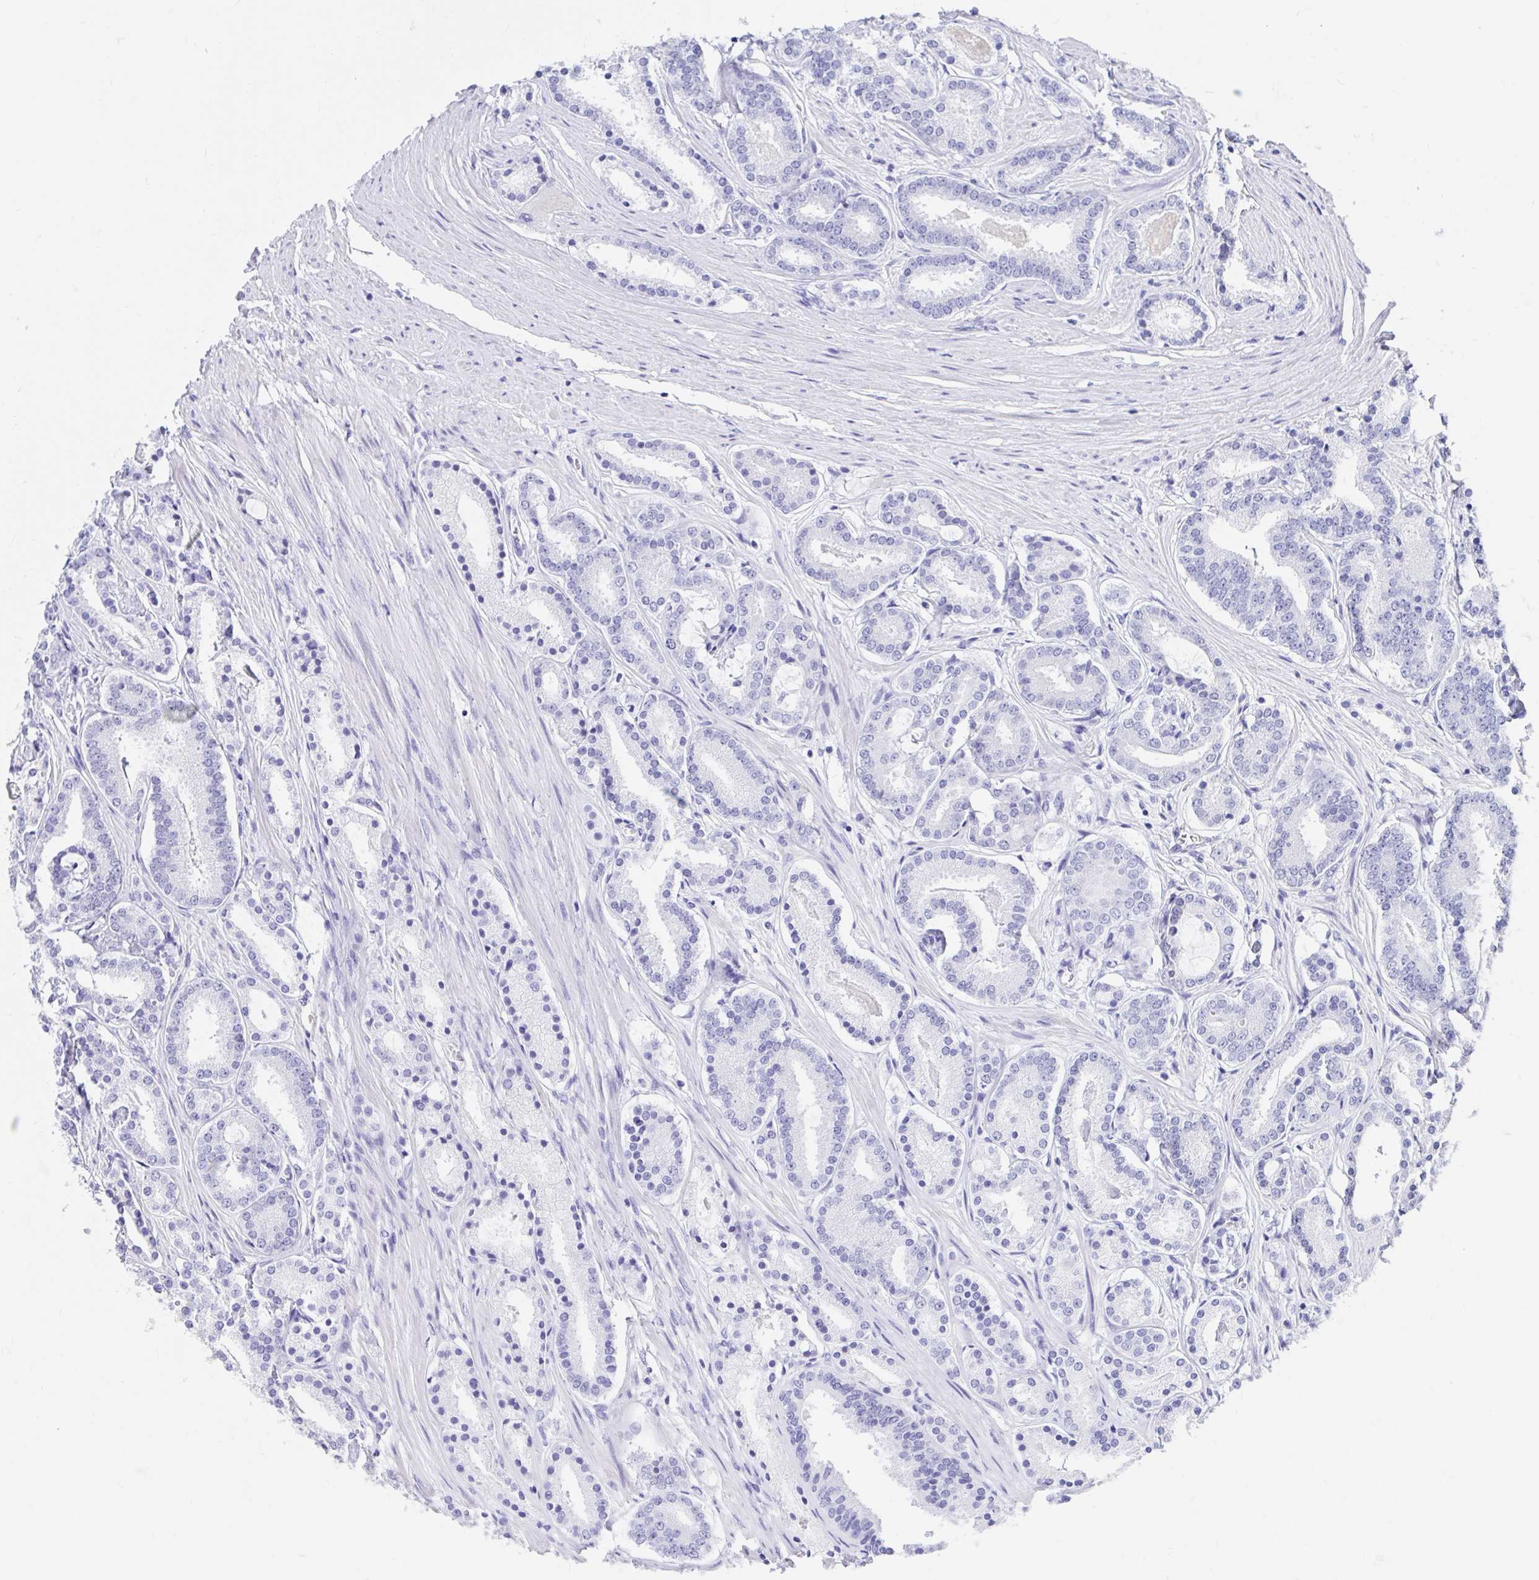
{"staining": {"intensity": "negative", "quantity": "none", "location": "none"}, "tissue": "prostate cancer", "cell_type": "Tumor cells", "image_type": "cancer", "snomed": [{"axis": "morphology", "description": "Adenocarcinoma, High grade"}, {"axis": "topography", "description": "Prostate"}], "caption": "A micrograph of human prostate cancer (adenocarcinoma (high-grade)) is negative for staining in tumor cells.", "gene": "DPEP3", "patient": {"sex": "male", "age": 63}}